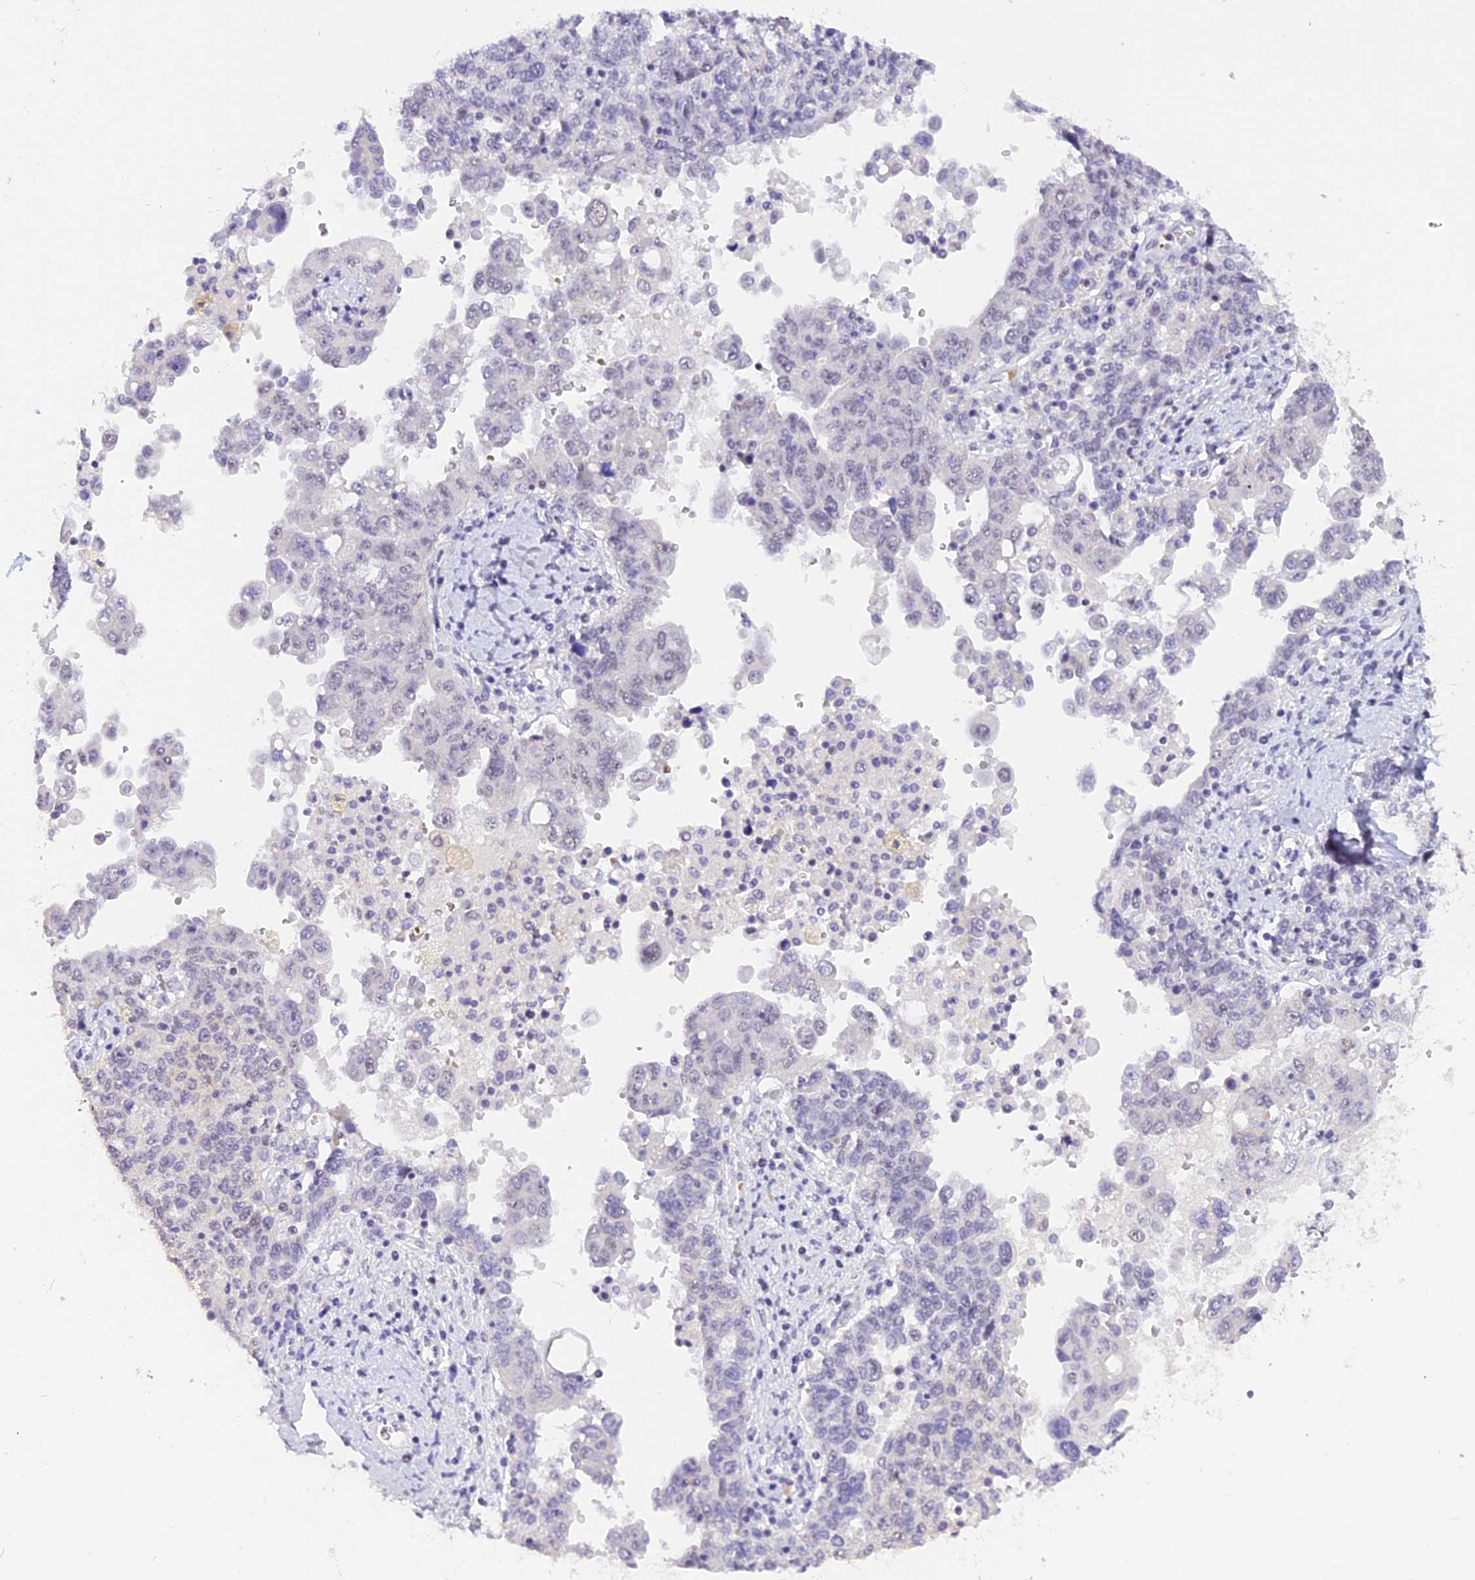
{"staining": {"intensity": "negative", "quantity": "none", "location": "none"}, "tissue": "ovarian cancer", "cell_type": "Tumor cells", "image_type": "cancer", "snomed": [{"axis": "morphology", "description": "Carcinoma, endometroid"}, {"axis": "topography", "description": "Ovary"}], "caption": "Tumor cells show no significant staining in ovarian cancer (endometroid carcinoma).", "gene": "AHSP", "patient": {"sex": "female", "age": 62}}